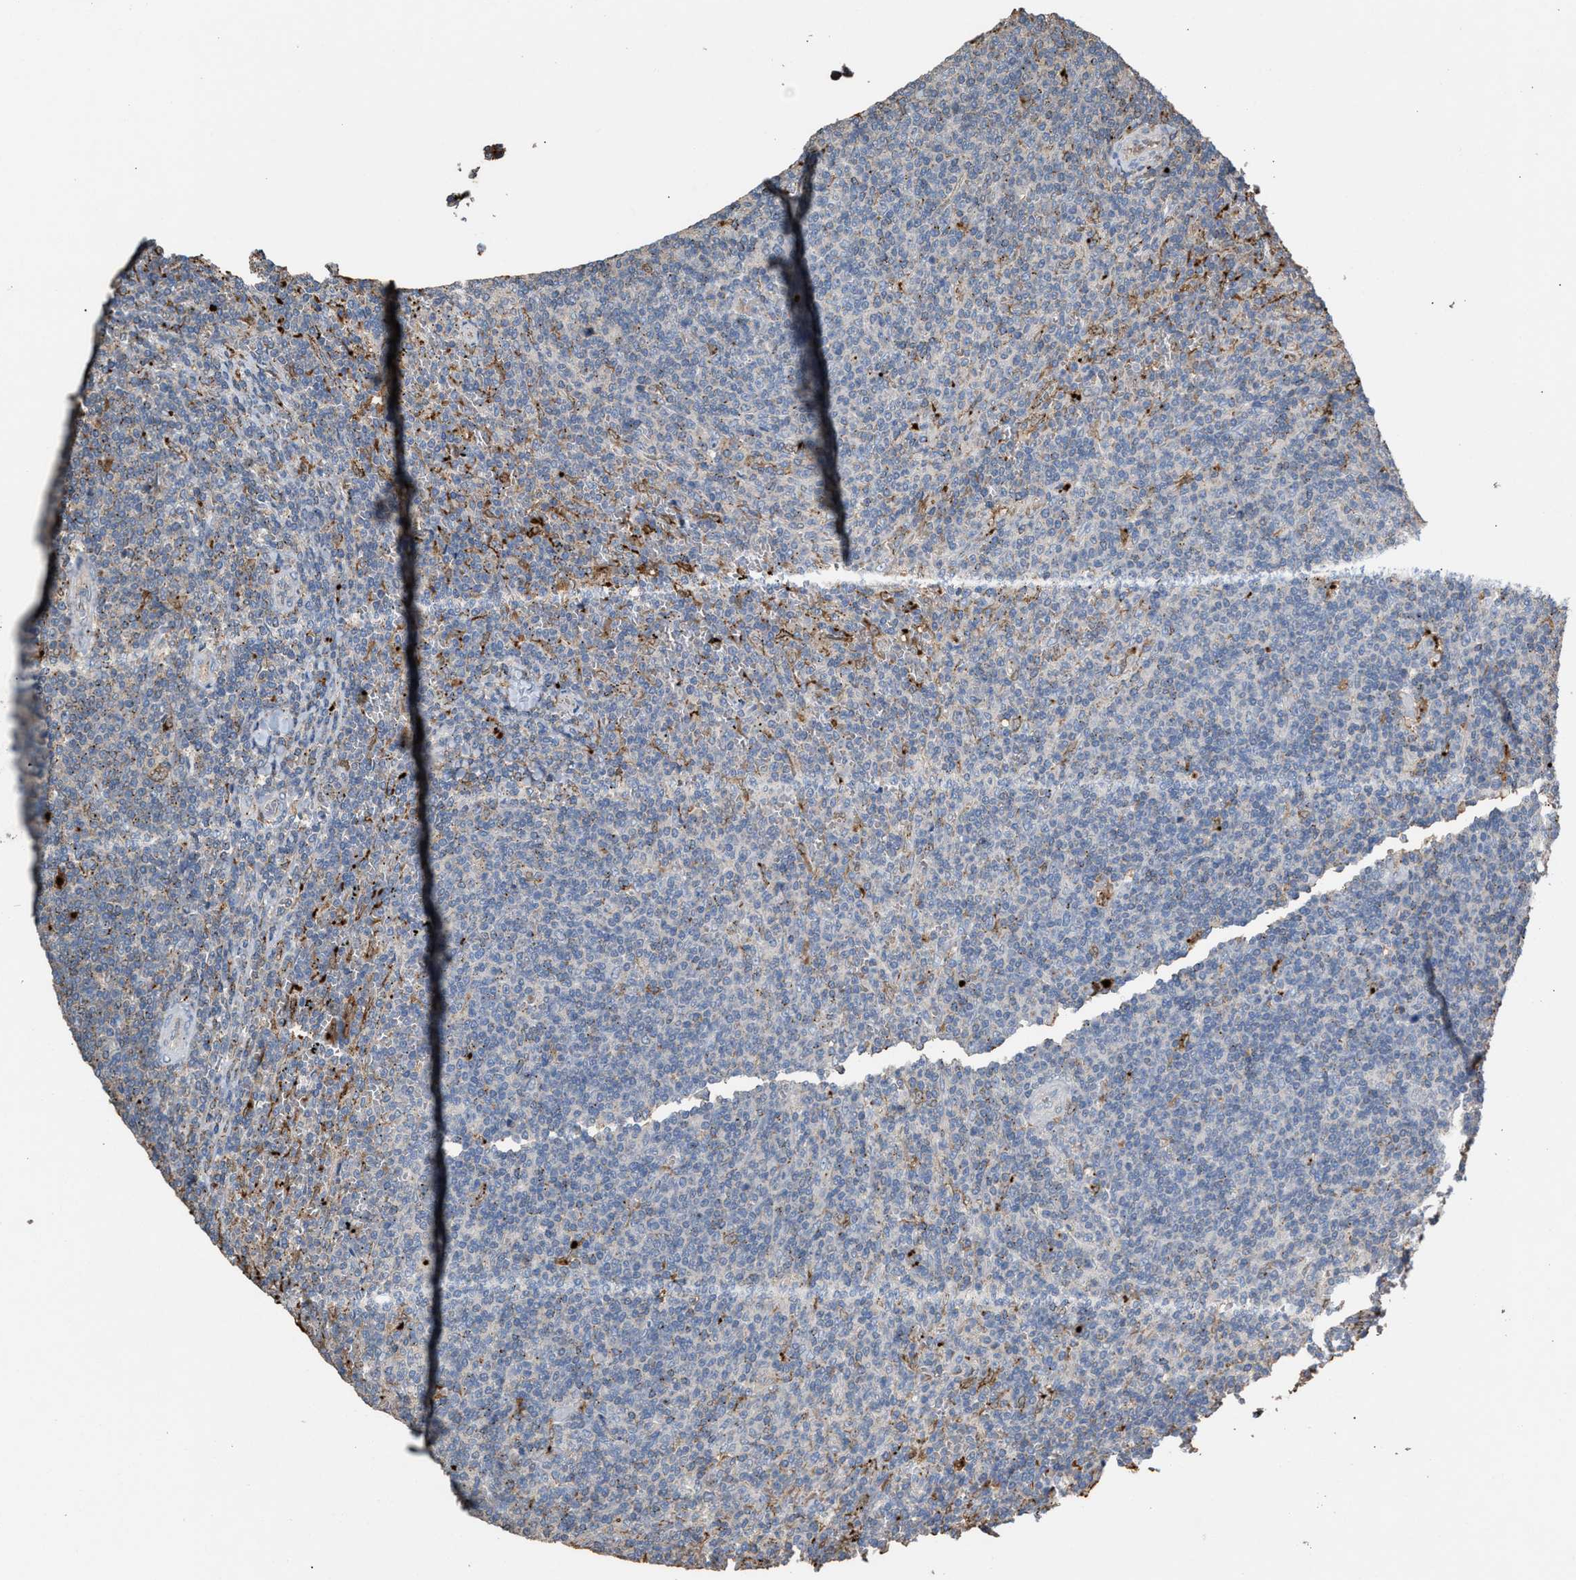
{"staining": {"intensity": "negative", "quantity": "none", "location": "none"}, "tissue": "lymphoma", "cell_type": "Tumor cells", "image_type": "cancer", "snomed": [{"axis": "morphology", "description": "Malignant lymphoma, non-Hodgkin's type, Low grade"}, {"axis": "topography", "description": "Spleen"}], "caption": "This is an immunohistochemistry histopathology image of human malignant lymphoma, non-Hodgkin's type (low-grade). There is no positivity in tumor cells.", "gene": "ELMO3", "patient": {"sex": "female", "age": 50}}